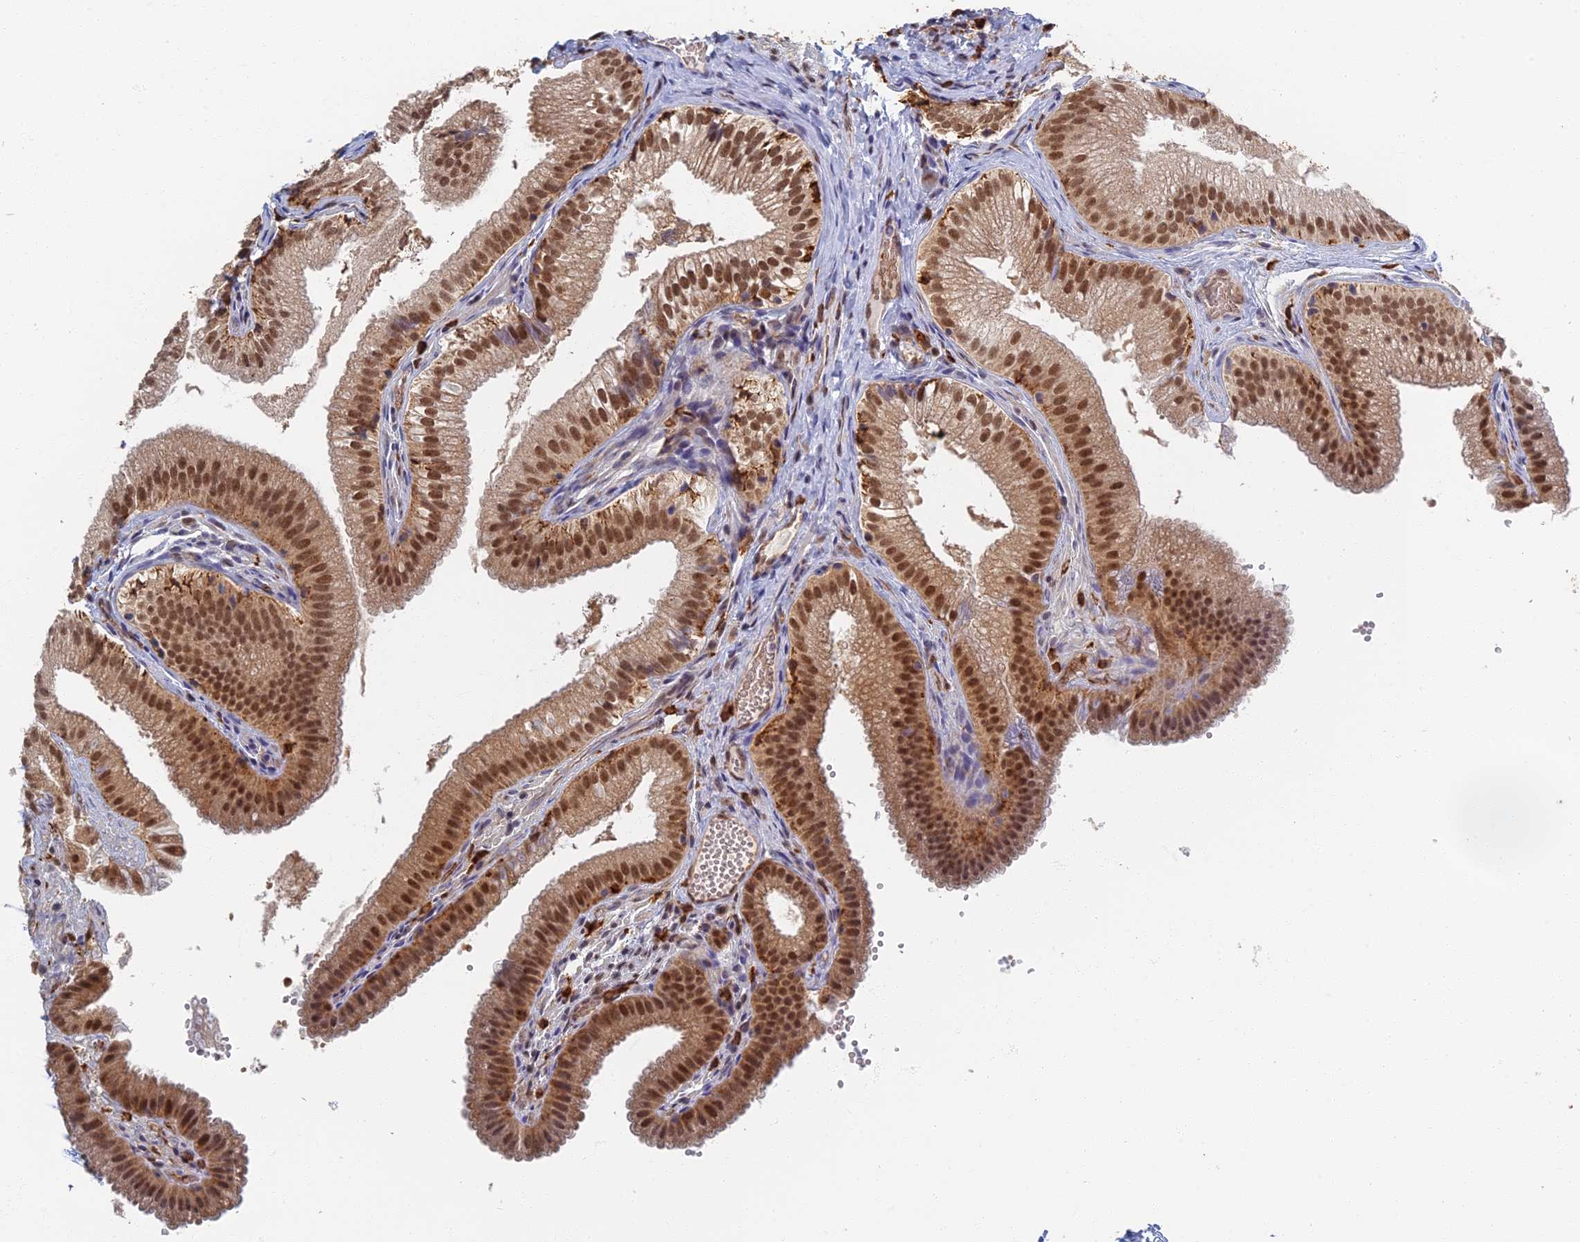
{"staining": {"intensity": "strong", "quantity": ">75%", "location": "cytoplasmic/membranous,nuclear"}, "tissue": "gallbladder", "cell_type": "Glandular cells", "image_type": "normal", "snomed": [{"axis": "morphology", "description": "Normal tissue, NOS"}, {"axis": "topography", "description": "Gallbladder"}], "caption": "Immunohistochemical staining of unremarkable human gallbladder demonstrates high levels of strong cytoplasmic/membranous,nuclear expression in about >75% of glandular cells. Using DAB (3,3'-diaminobenzidine) (brown) and hematoxylin (blue) stains, captured at high magnification using brightfield microscopy.", "gene": "GPATCH1", "patient": {"sex": "female", "age": 30}}